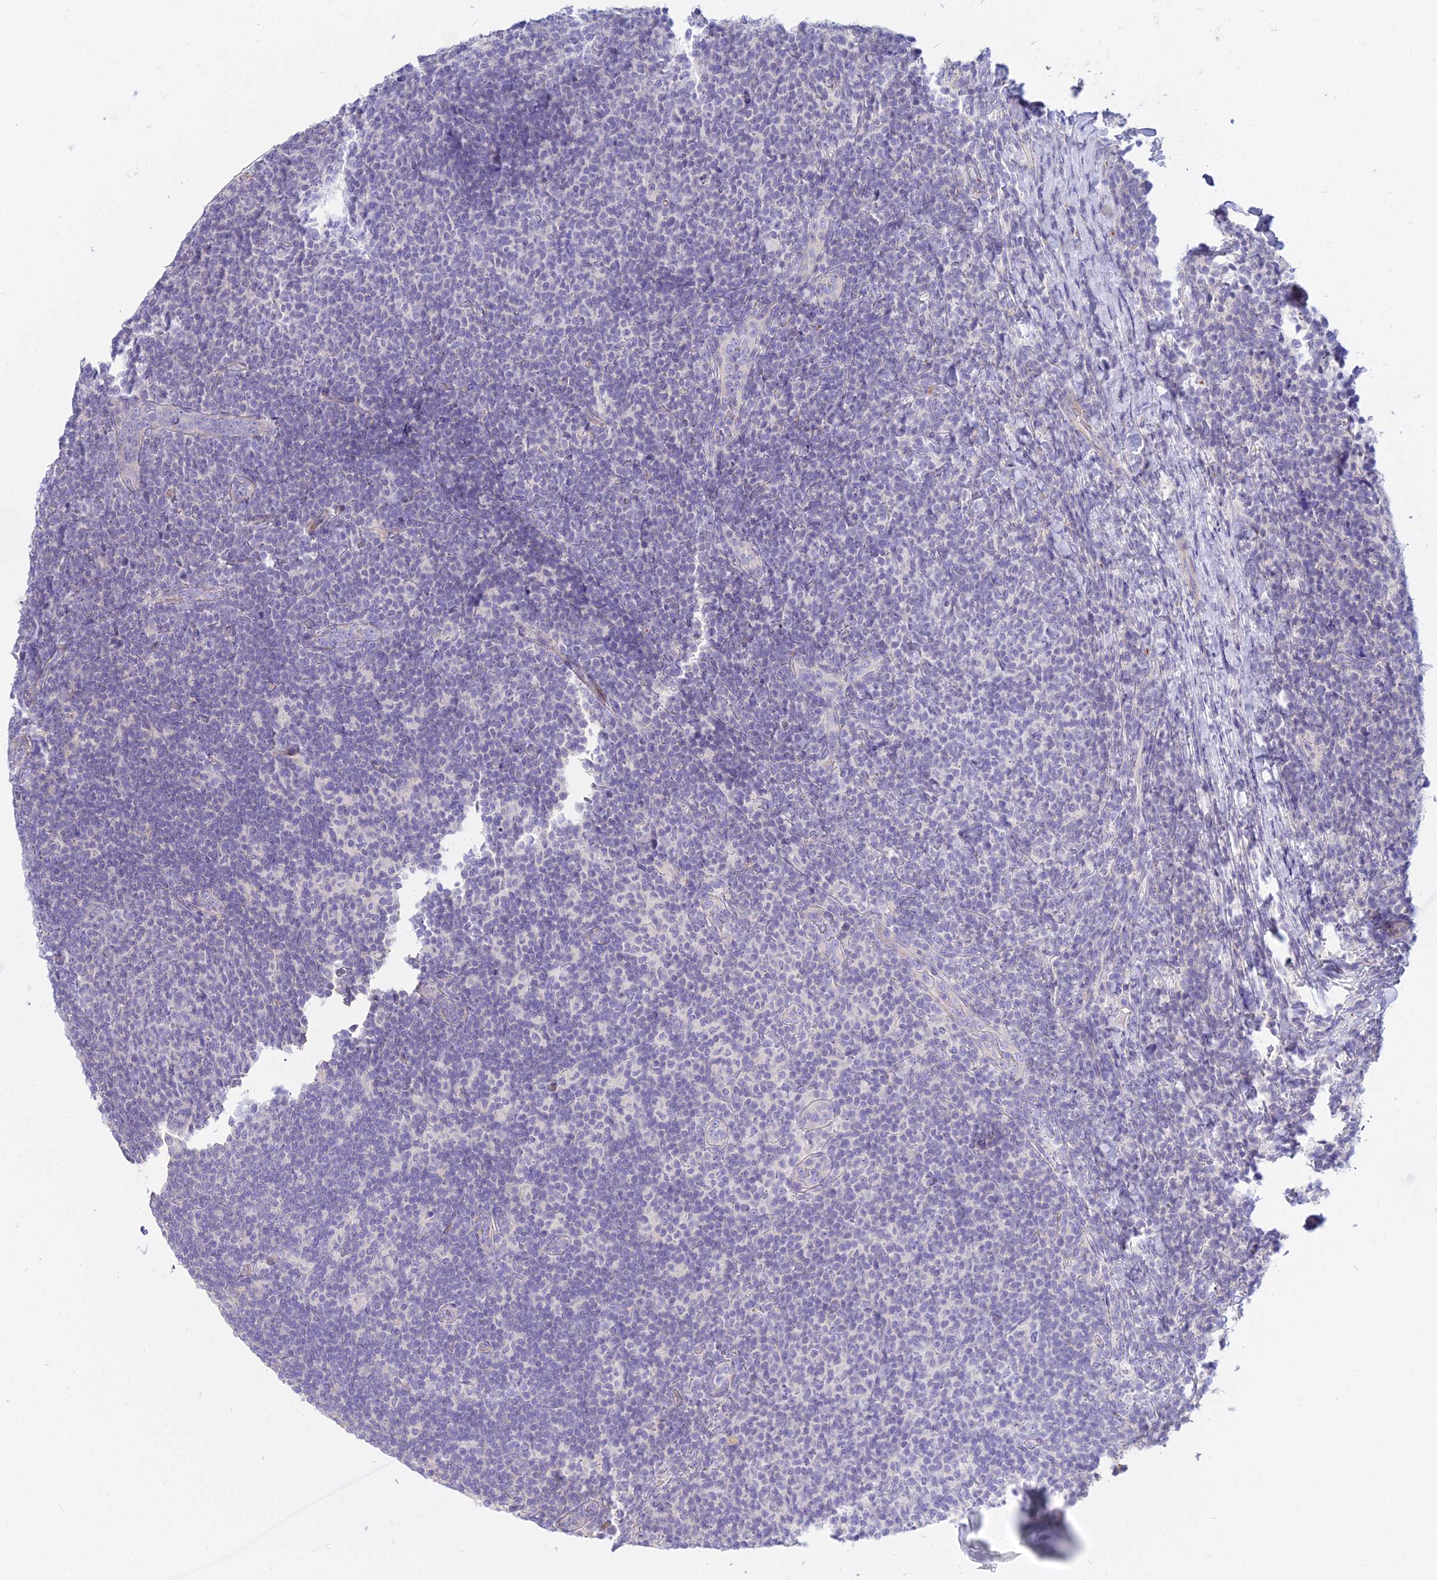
{"staining": {"intensity": "negative", "quantity": "none", "location": "none"}, "tissue": "lymphoma", "cell_type": "Tumor cells", "image_type": "cancer", "snomed": [{"axis": "morphology", "description": "Malignant lymphoma, non-Hodgkin's type, Low grade"}, {"axis": "topography", "description": "Lymph node"}], "caption": "IHC histopathology image of neoplastic tissue: human lymphoma stained with DAB (3,3'-diaminobenzidine) reveals no significant protein positivity in tumor cells. Brightfield microscopy of immunohistochemistry stained with DAB (brown) and hematoxylin (blue), captured at high magnification.", "gene": "SMIM24", "patient": {"sex": "male", "age": 66}}